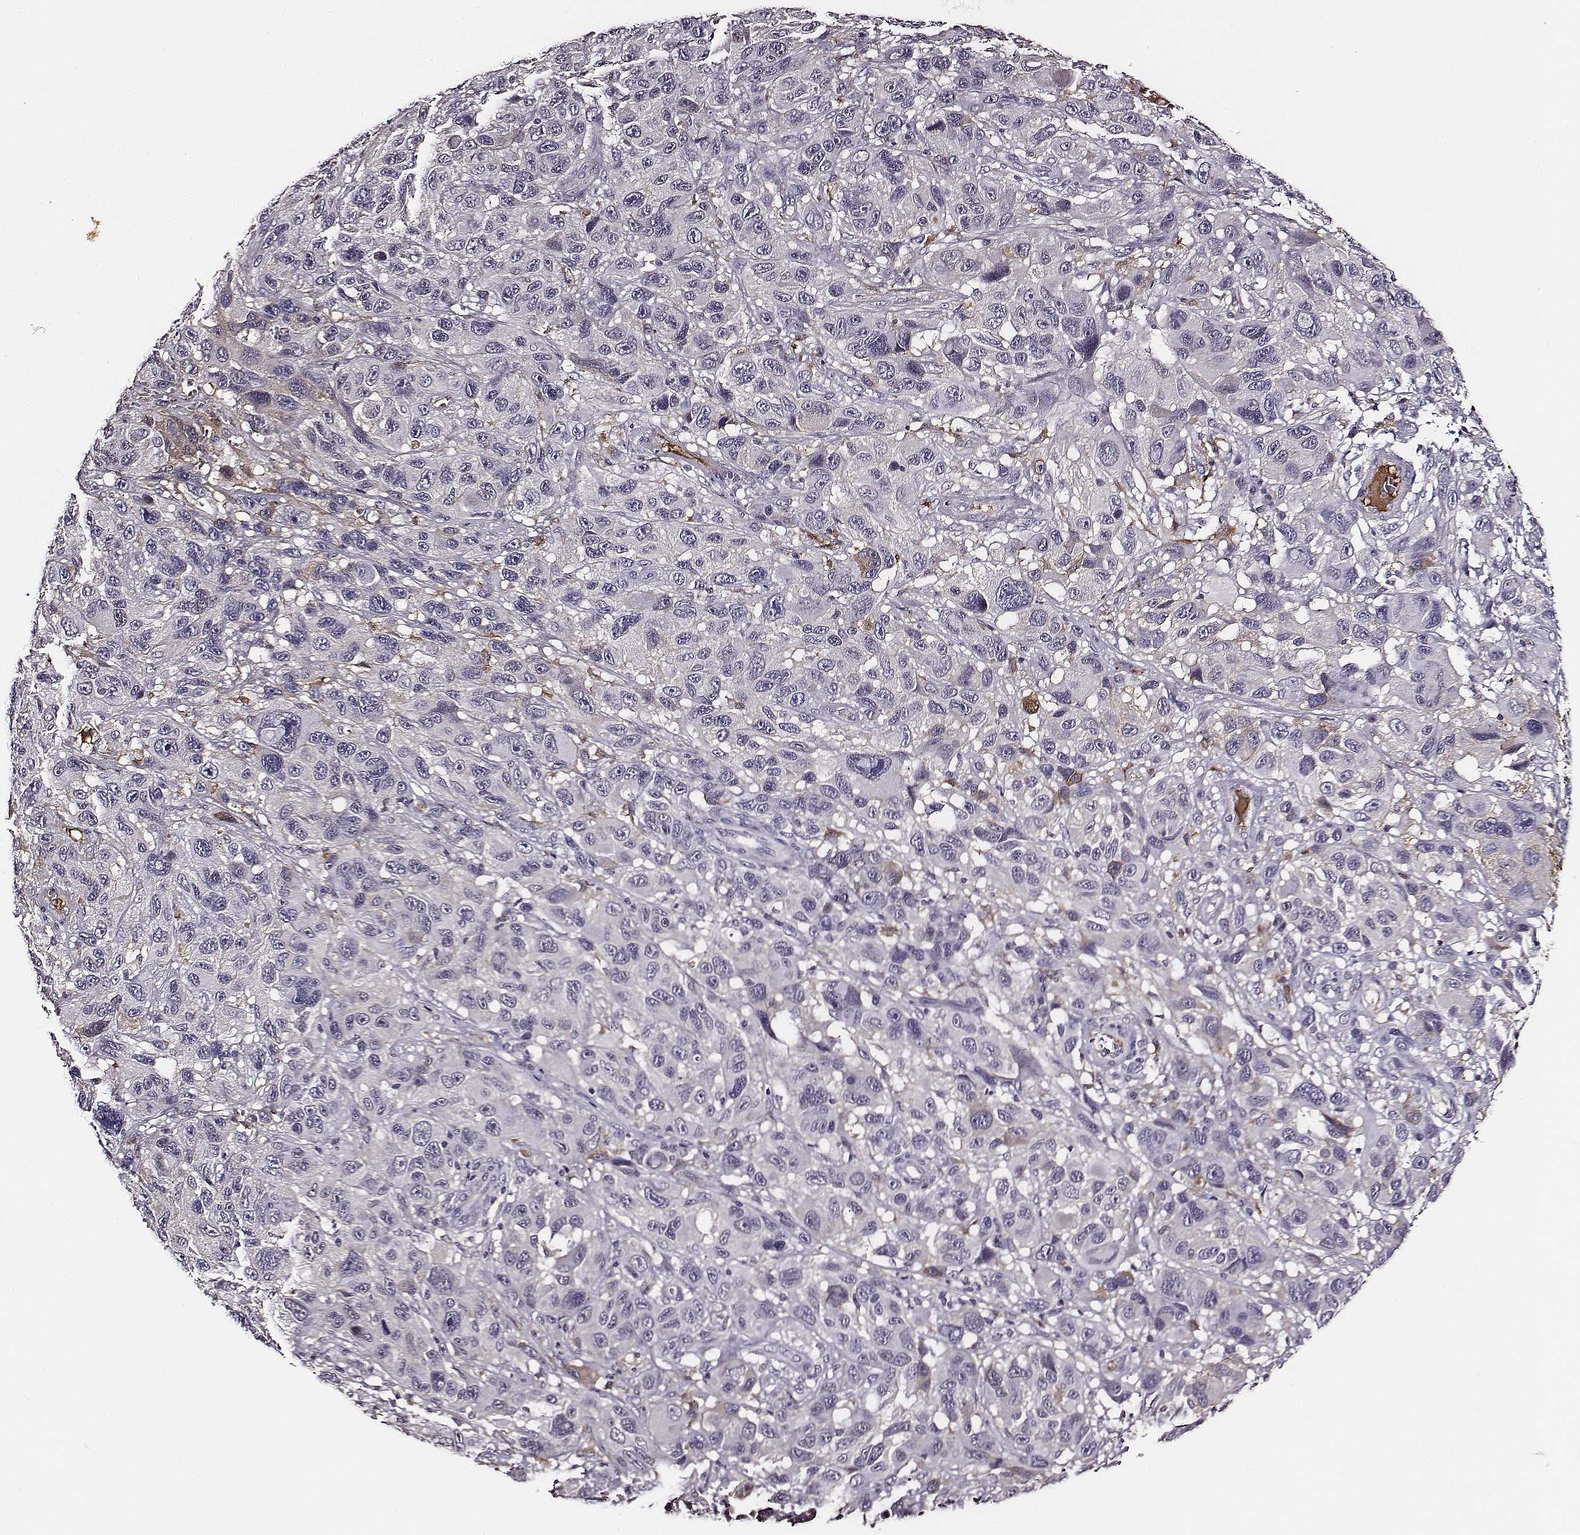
{"staining": {"intensity": "negative", "quantity": "none", "location": "none"}, "tissue": "melanoma", "cell_type": "Tumor cells", "image_type": "cancer", "snomed": [{"axis": "morphology", "description": "Malignant melanoma, NOS"}, {"axis": "topography", "description": "Skin"}], "caption": "Immunohistochemistry of human malignant melanoma reveals no staining in tumor cells. The staining was performed using DAB (3,3'-diaminobenzidine) to visualize the protein expression in brown, while the nuclei were stained in blue with hematoxylin (Magnification: 20x).", "gene": "TF", "patient": {"sex": "male", "age": 53}}